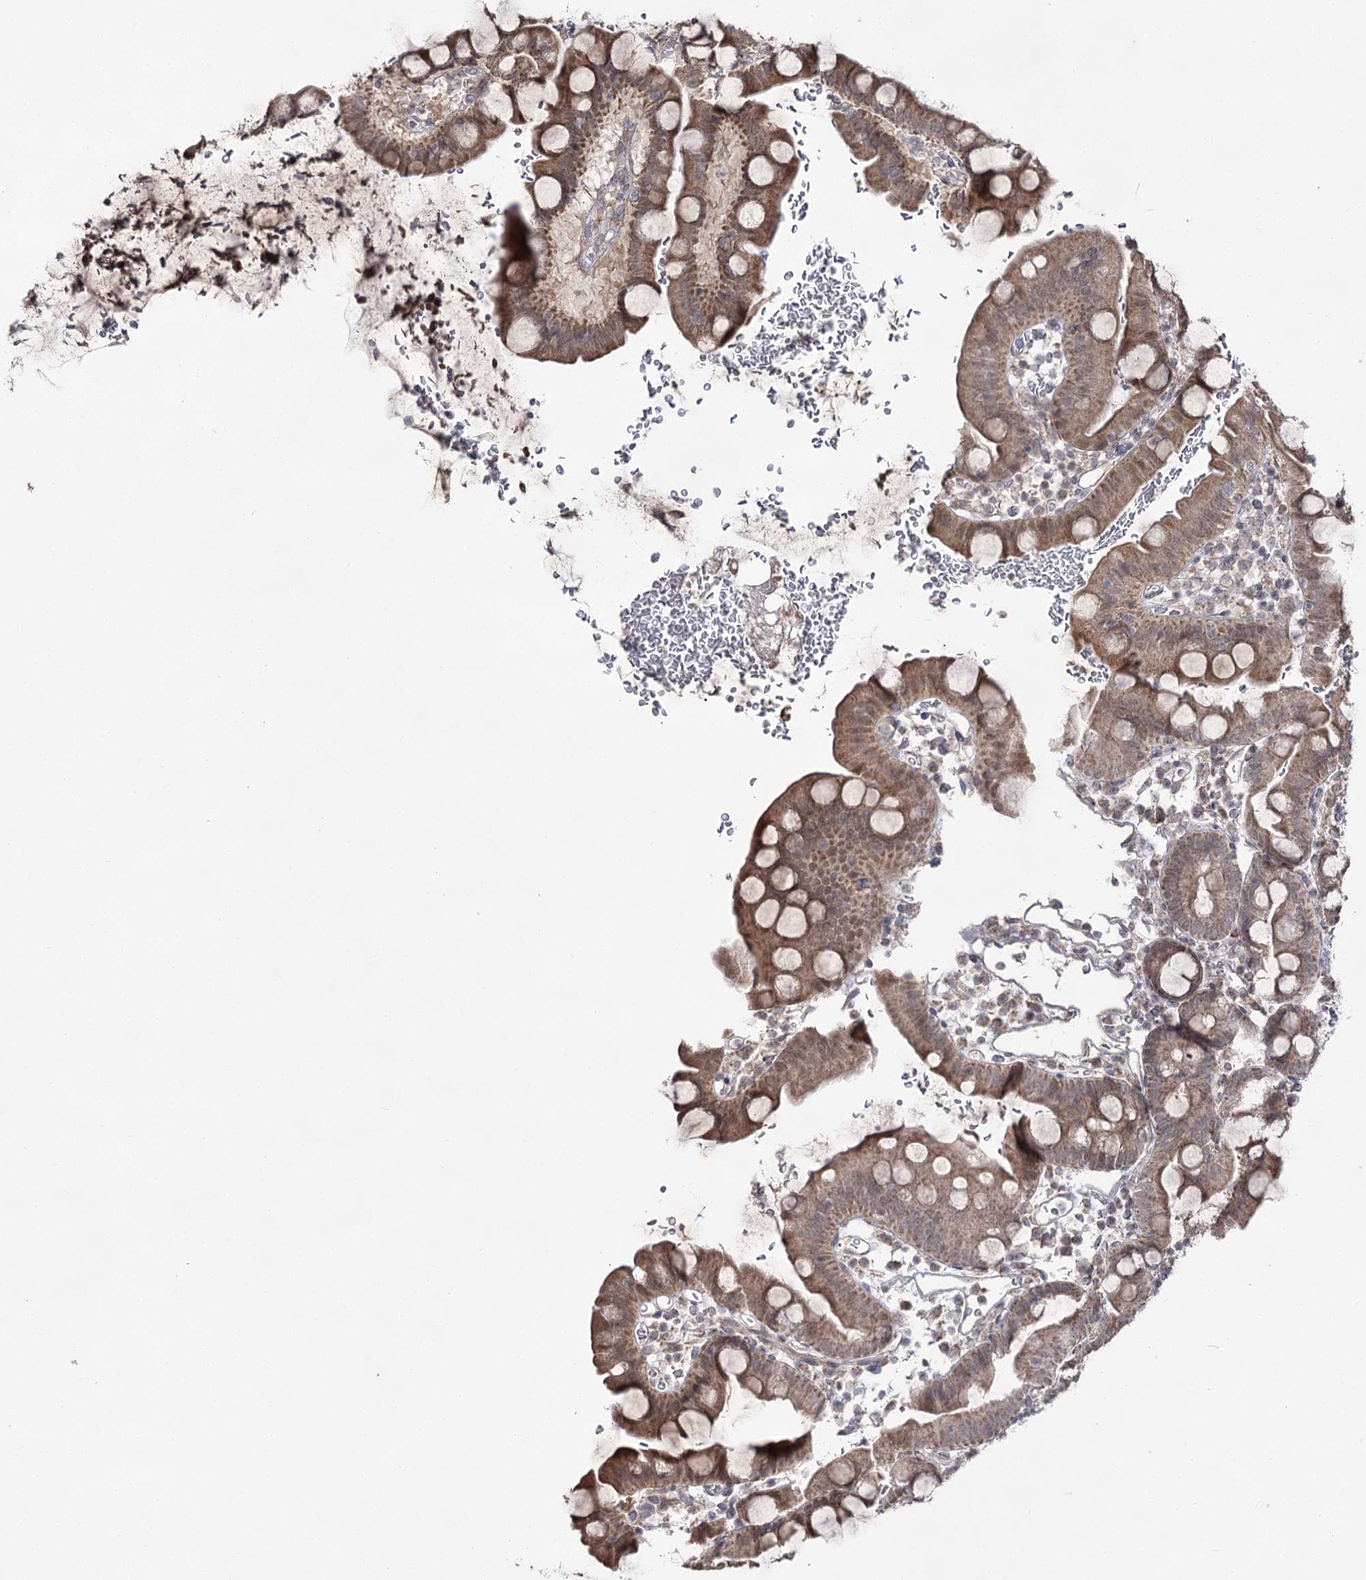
{"staining": {"intensity": "moderate", "quantity": ">75%", "location": "cytoplasmic/membranous"}, "tissue": "small intestine", "cell_type": "Glandular cells", "image_type": "normal", "snomed": [{"axis": "morphology", "description": "Normal tissue, NOS"}, {"axis": "topography", "description": "Stomach, upper"}, {"axis": "topography", "description": "Stomach, lower"}, {"axis": "topography", "description": "Small intestine"}], "caption": "Immunohistochemical staining of unremarkable small intestine shows moderate cytoplasmic/membranous protein expression in approximately >75% of glandular cells. Nuclei are stained in blue.", "gene": "ACTR6", "patient": {"sex": "male", "age": 68}}